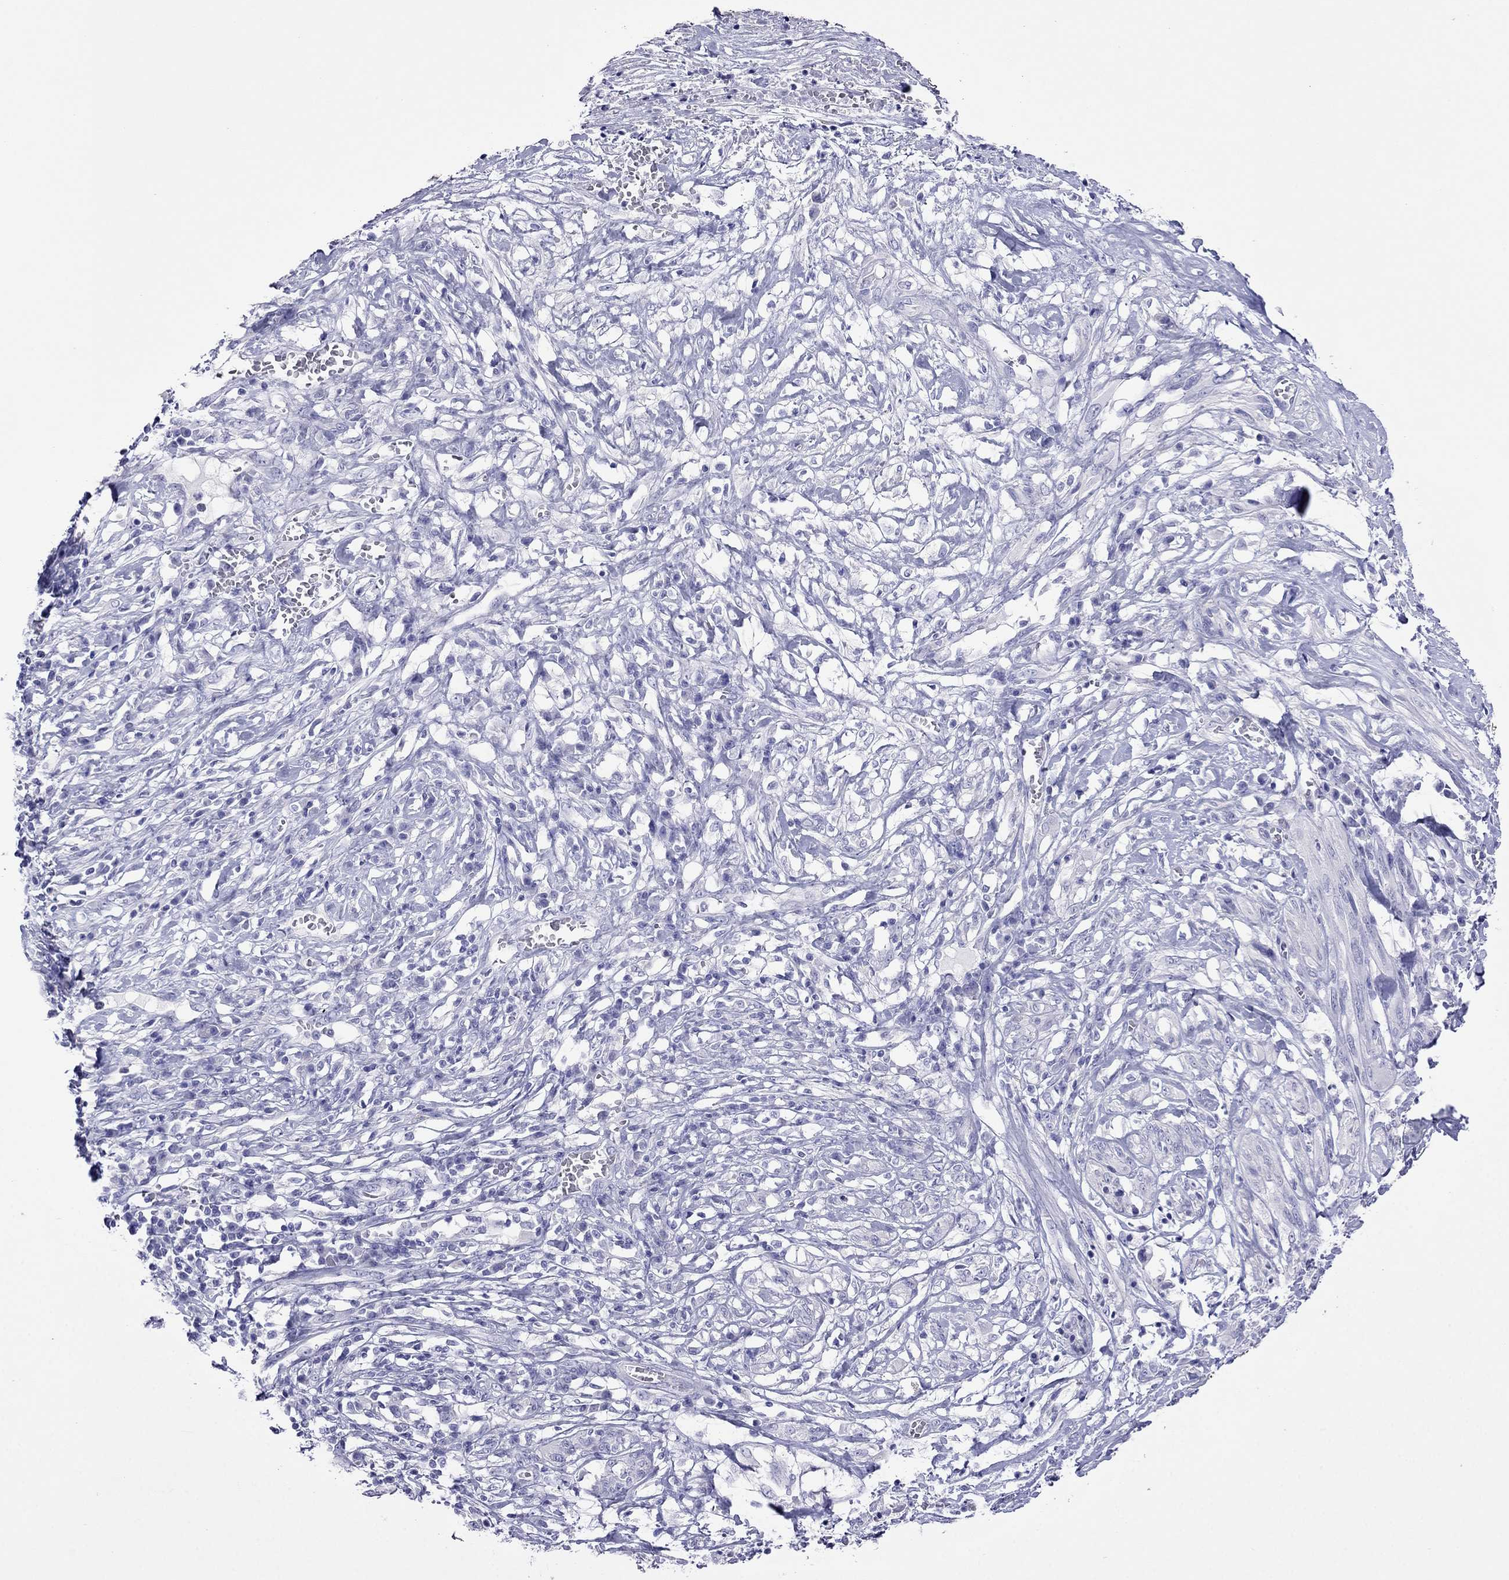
{"staining": {"intensity": "negative", "quantity": "none", "location": "none"}, "tissue": "melanoma", "cell_type": "Tumor cells", "image_type": "cancer", "snomed": [{"axis": "morphology", "description": "Malignant melanoma, NOS"}, {"axis": "topography", "description": "Skin"}], "caption": "Histopathology image shows no significant protein staining in tumor cells of malignant melanoma. (DAB (3,3'-diaminobenzidine) immunohistochemistry (IHC) visualized using brightfield microscopy, high magnification).", "gene": "PCDHA6", "patient": {"sex": "female", "age": 91}}